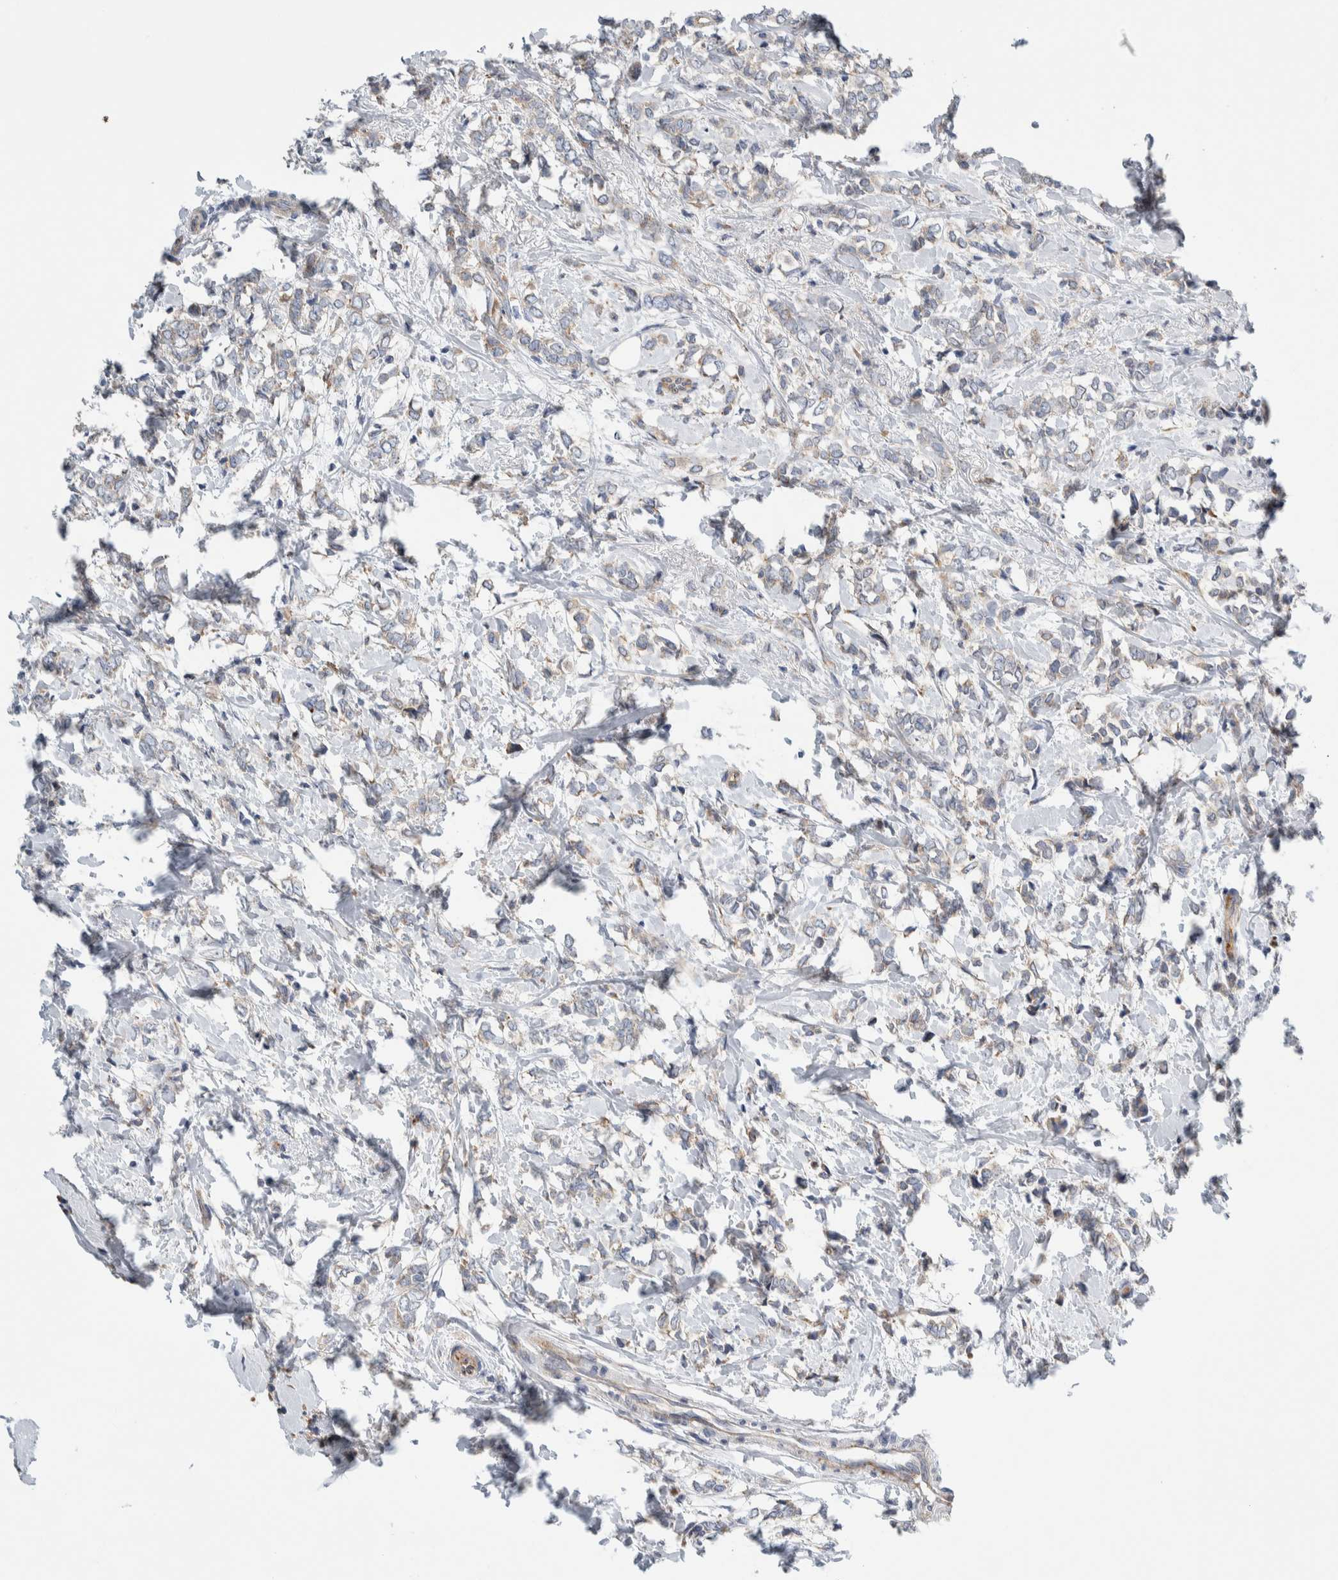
{"staining": {"intensity": "weak", "quantity": "<25%", "location": "cytoplasmic/membranous"}, "tissue": "breast cancer", "cell_type": "Tumor cells", "image_type": "cancer", "snomed": [{"axis": "morphology", "description": "Normal tissue, NOS"}, {"axis": "morphology", "description": "Lobular carcinoma"}, {"axis": "topography", "description": "Breast"}], "caption": "This is an IHC micrograph of breast cancer. There is no positivity in tumor cells.", "gene": "RACK1", "patient": {"sex": "female", "age": 47}}